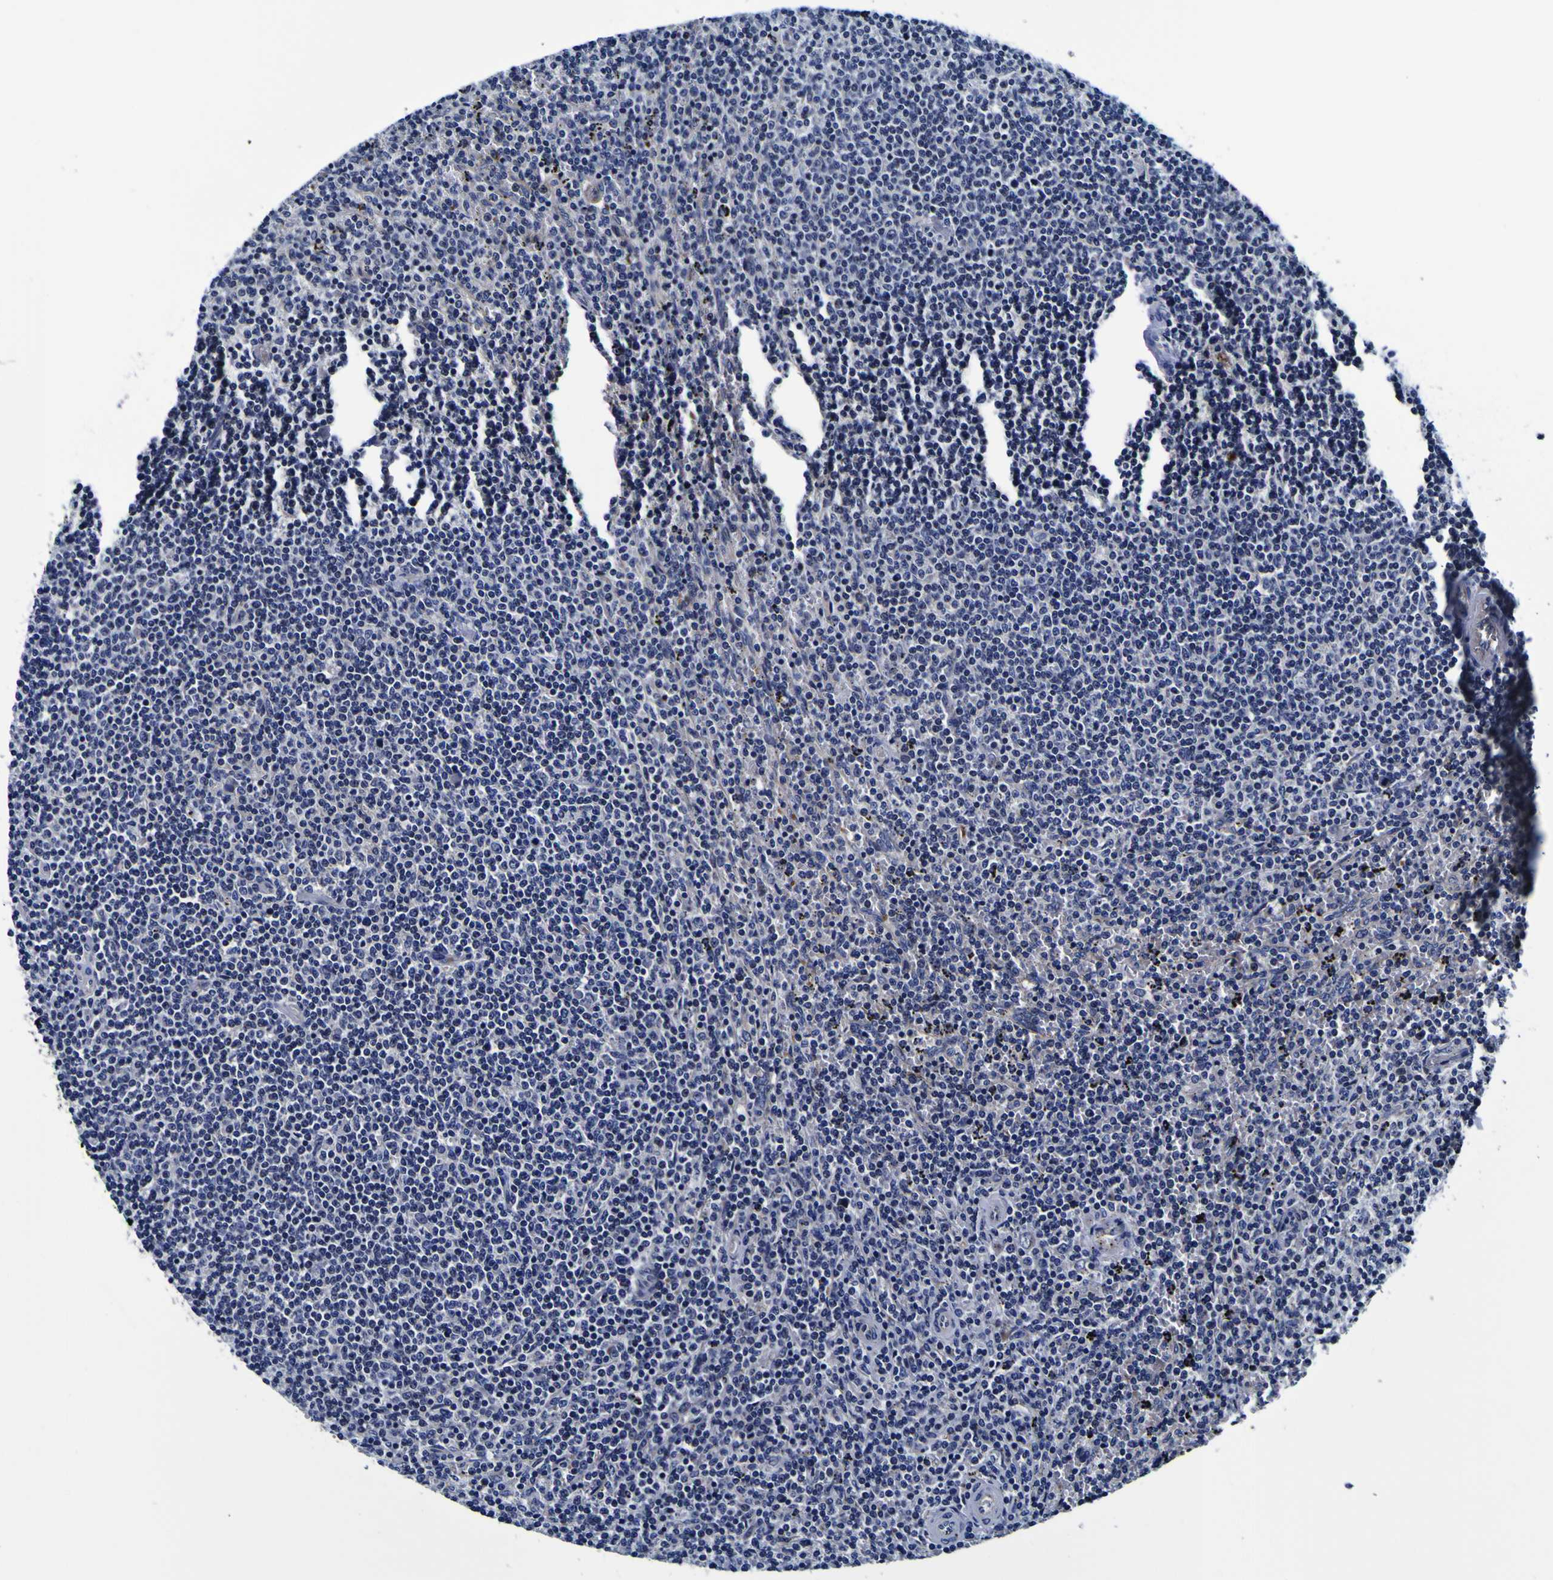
{"staining": {"intensity": "weak", "quantity": "<25%", "location": "cytoplasmic/membranous"}, "tissue": "lymphoma", "cell_type": "Tumor cells", "image_type": "cancer", "snomed": [{"axis": "morphology", "description": "Malignant lymphoma, non-Hodgkin's type, Low grade"}, {"axis": "topography", "description": "Spleen"}], "caption": "A high-resolution histopathology image shows immunohistochemistry staining of malignant lymphoma, non-Hodgkin's type (low-grade), which reveals no significant positivity in tumor cells. (DAB immunohistochemistry, high magnification).", "gene": "PDLIM4", "patient": {"sex": "female", "age": 50}}